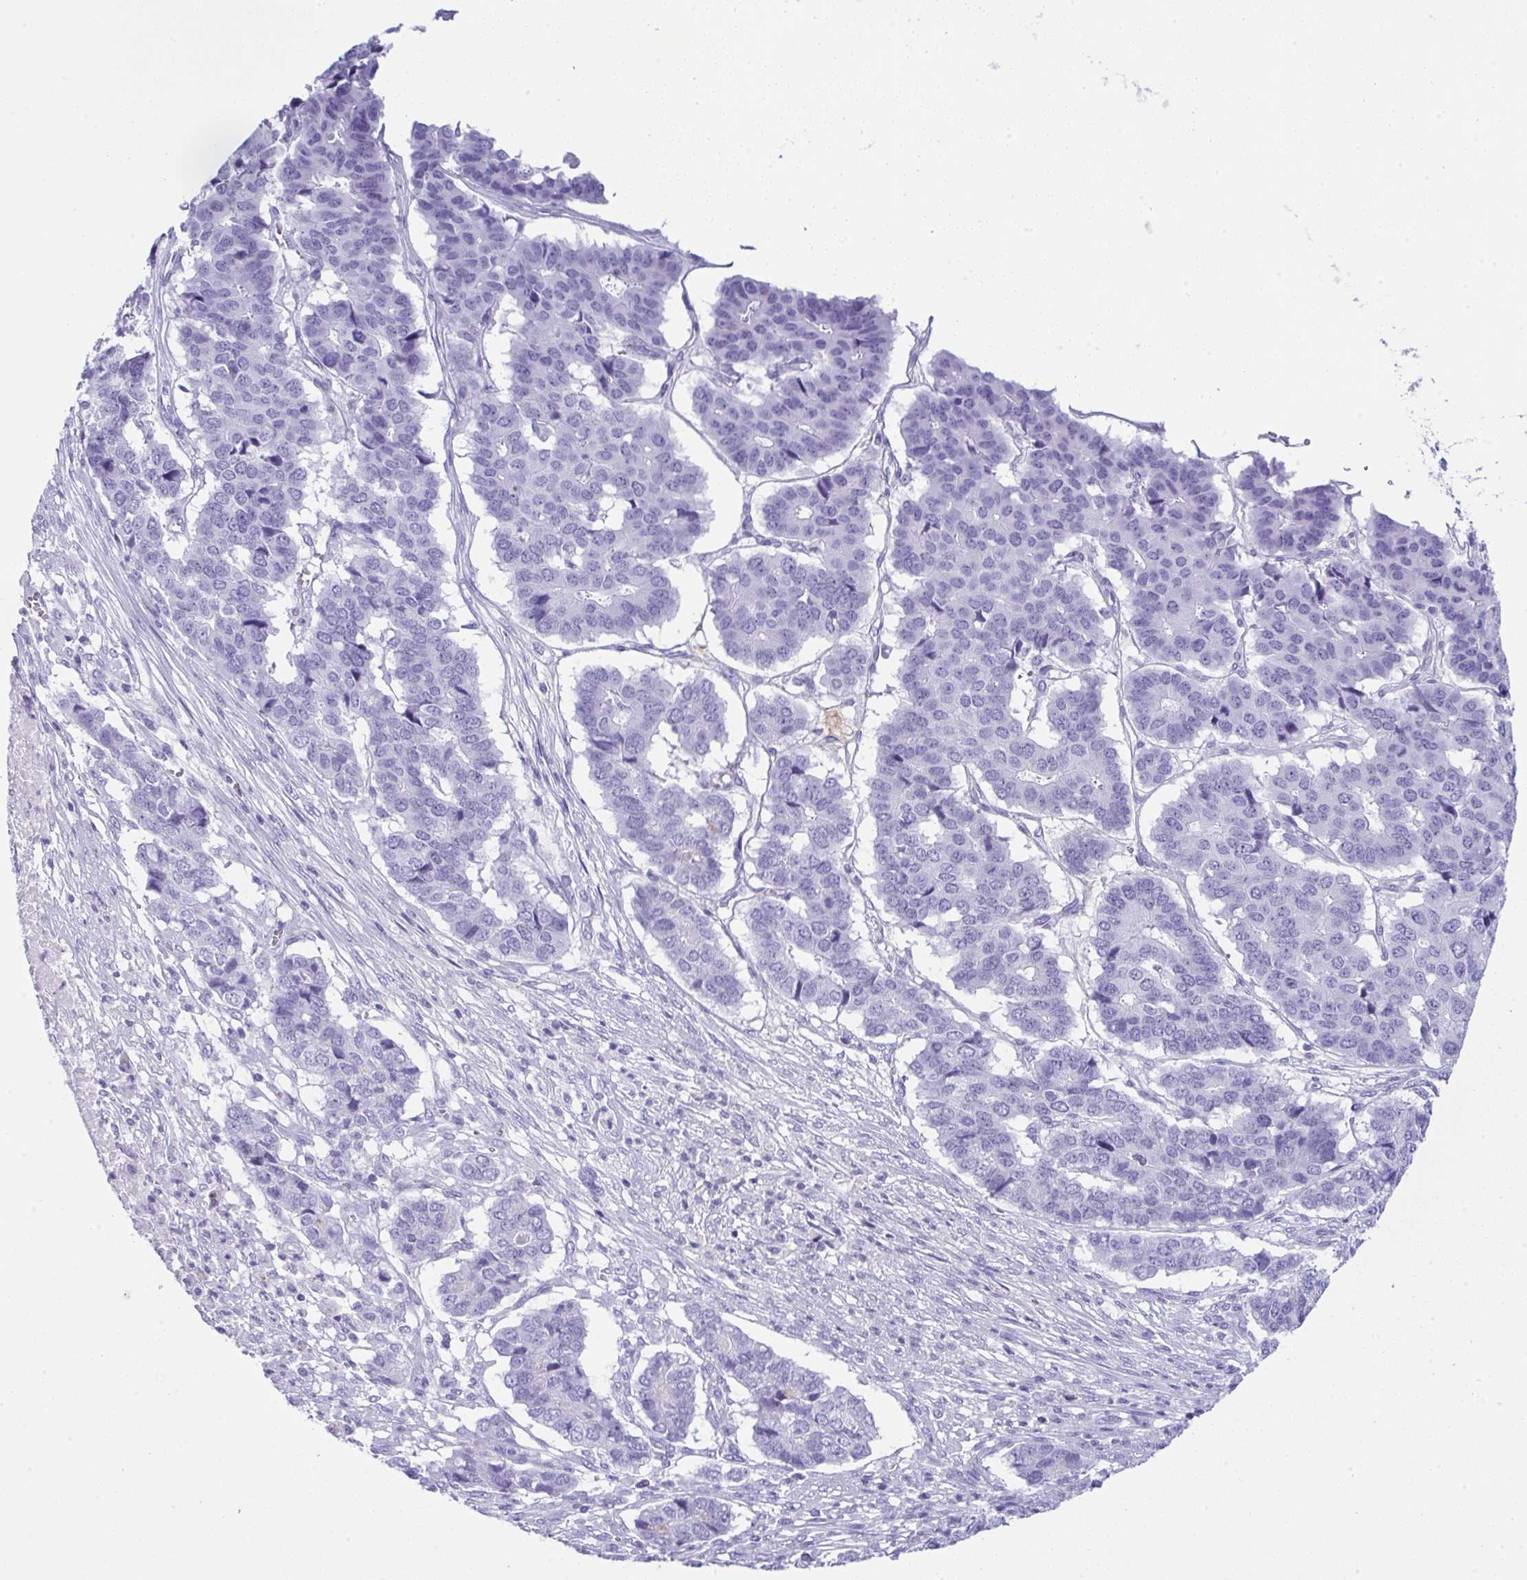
{"staining": {"intensity": "negative", "quantity": "none", "location": "none"}, "tissue": "pancreatic cancer", "cell_type": "Tumor cells", "image_type": "cancer", "snomed": [{"axis": "morphology", "description": "Adenocarcinoma, NOS"}, {"axis": "topography", "description": "Pancreas"}], "caption": "Immunohistochemical staining of human pancreatic cancer displays no significant expression in tumor cells.", "gene": "JCHAIN", "patient": {"sex": "male", "age": 50}}